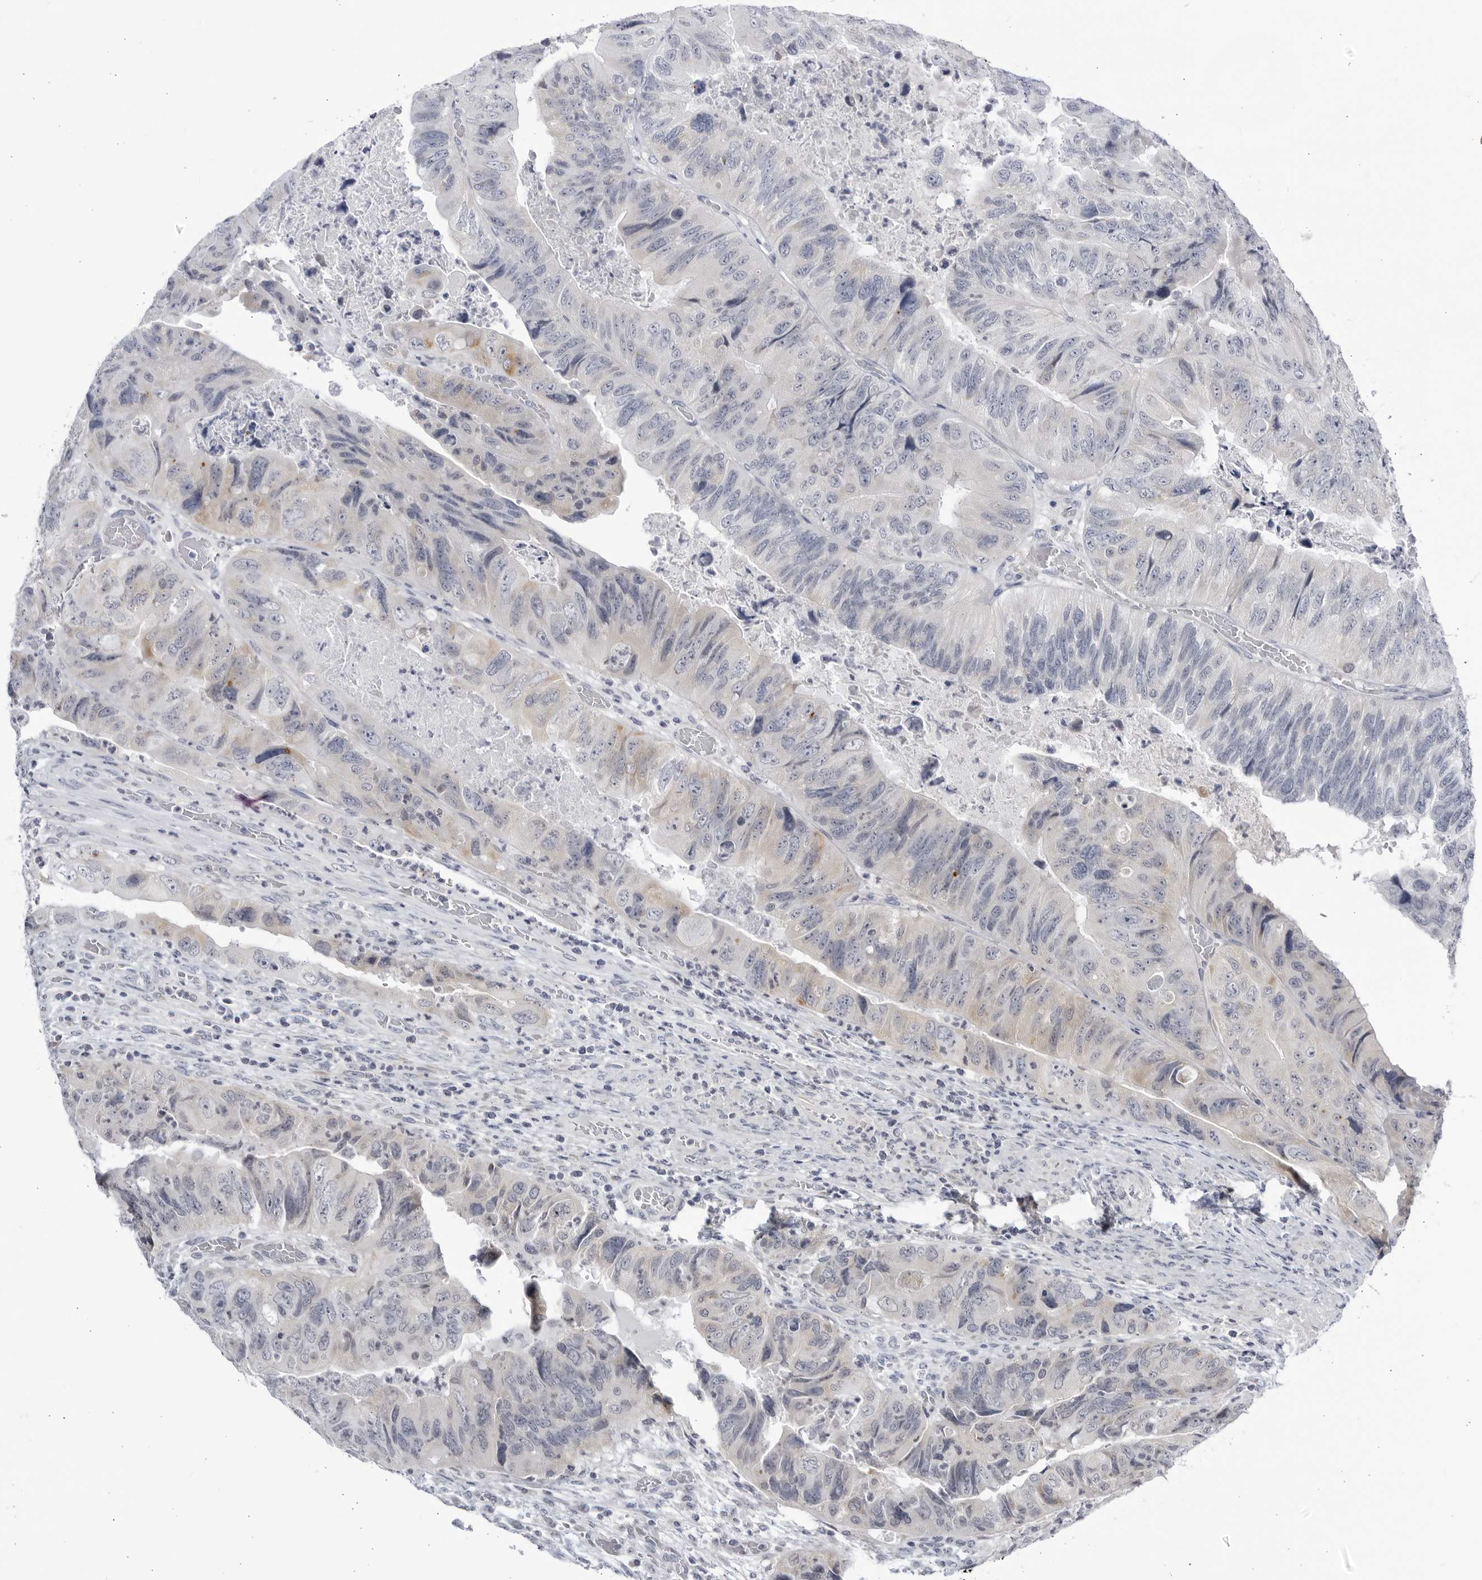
{"staining": {"intensity": "weak", "quantity": "<25%", "location": "cytoplasmic/membranous"}, "tissue": "colorectal cancer", "cell_type": "Tumor cells", "image_type": "cancer", "snomed": [{"axis": "morphology", "description": "Adenocarcinoma, NOS"}, {"axis": "topography", "description": "Rectum"}], "caption": "Tumor cells are negative for brown protein staining in colorectal adenocarcinoma.", "gene": "CNBD1", "patient": {"sex": "male", "age": 63}}